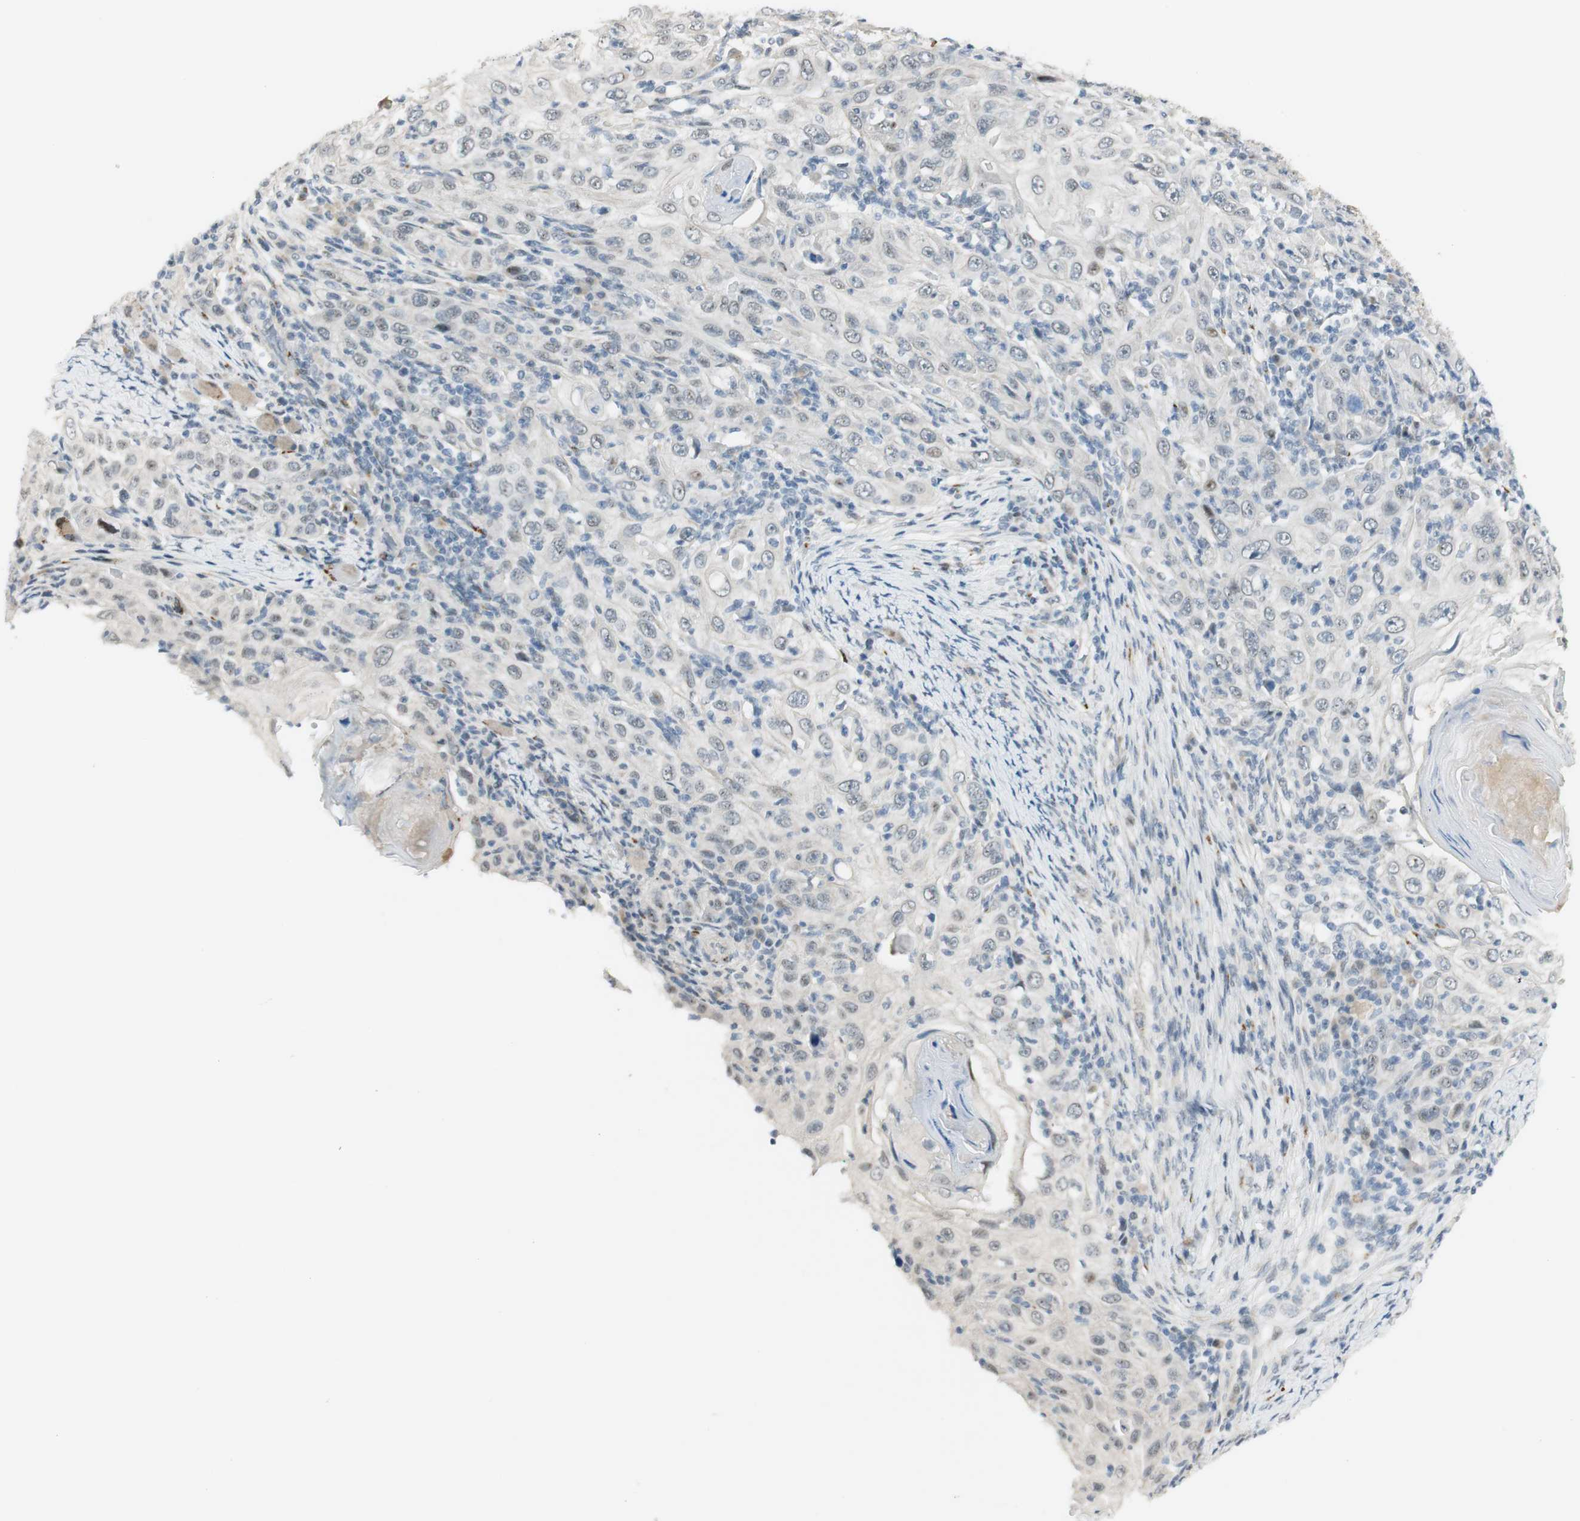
{"staining": {"intensity": "negative", "quantity": "none", "location": "none"}, "tissue": "skin cancer", "cell_type": "Tumor cells", "image_type": "cancer", "snomed": [{"axis": "morphology", "description": "Squamous cell carcinoma, NOS"}, {"axis": "topography", "description": "Skin"}], "caption": "An IHC micrograph of squamous cell carcinoma (skin) is shown. There is no staining in tumor cells of squamous cell carcinoma (skin). The staining is performed using DAB brown chromogen with nuclei counter-stained in using hematoxylin.", "gene": "B4GALNT1", "patient": {"sex": "female", "age": 88}}